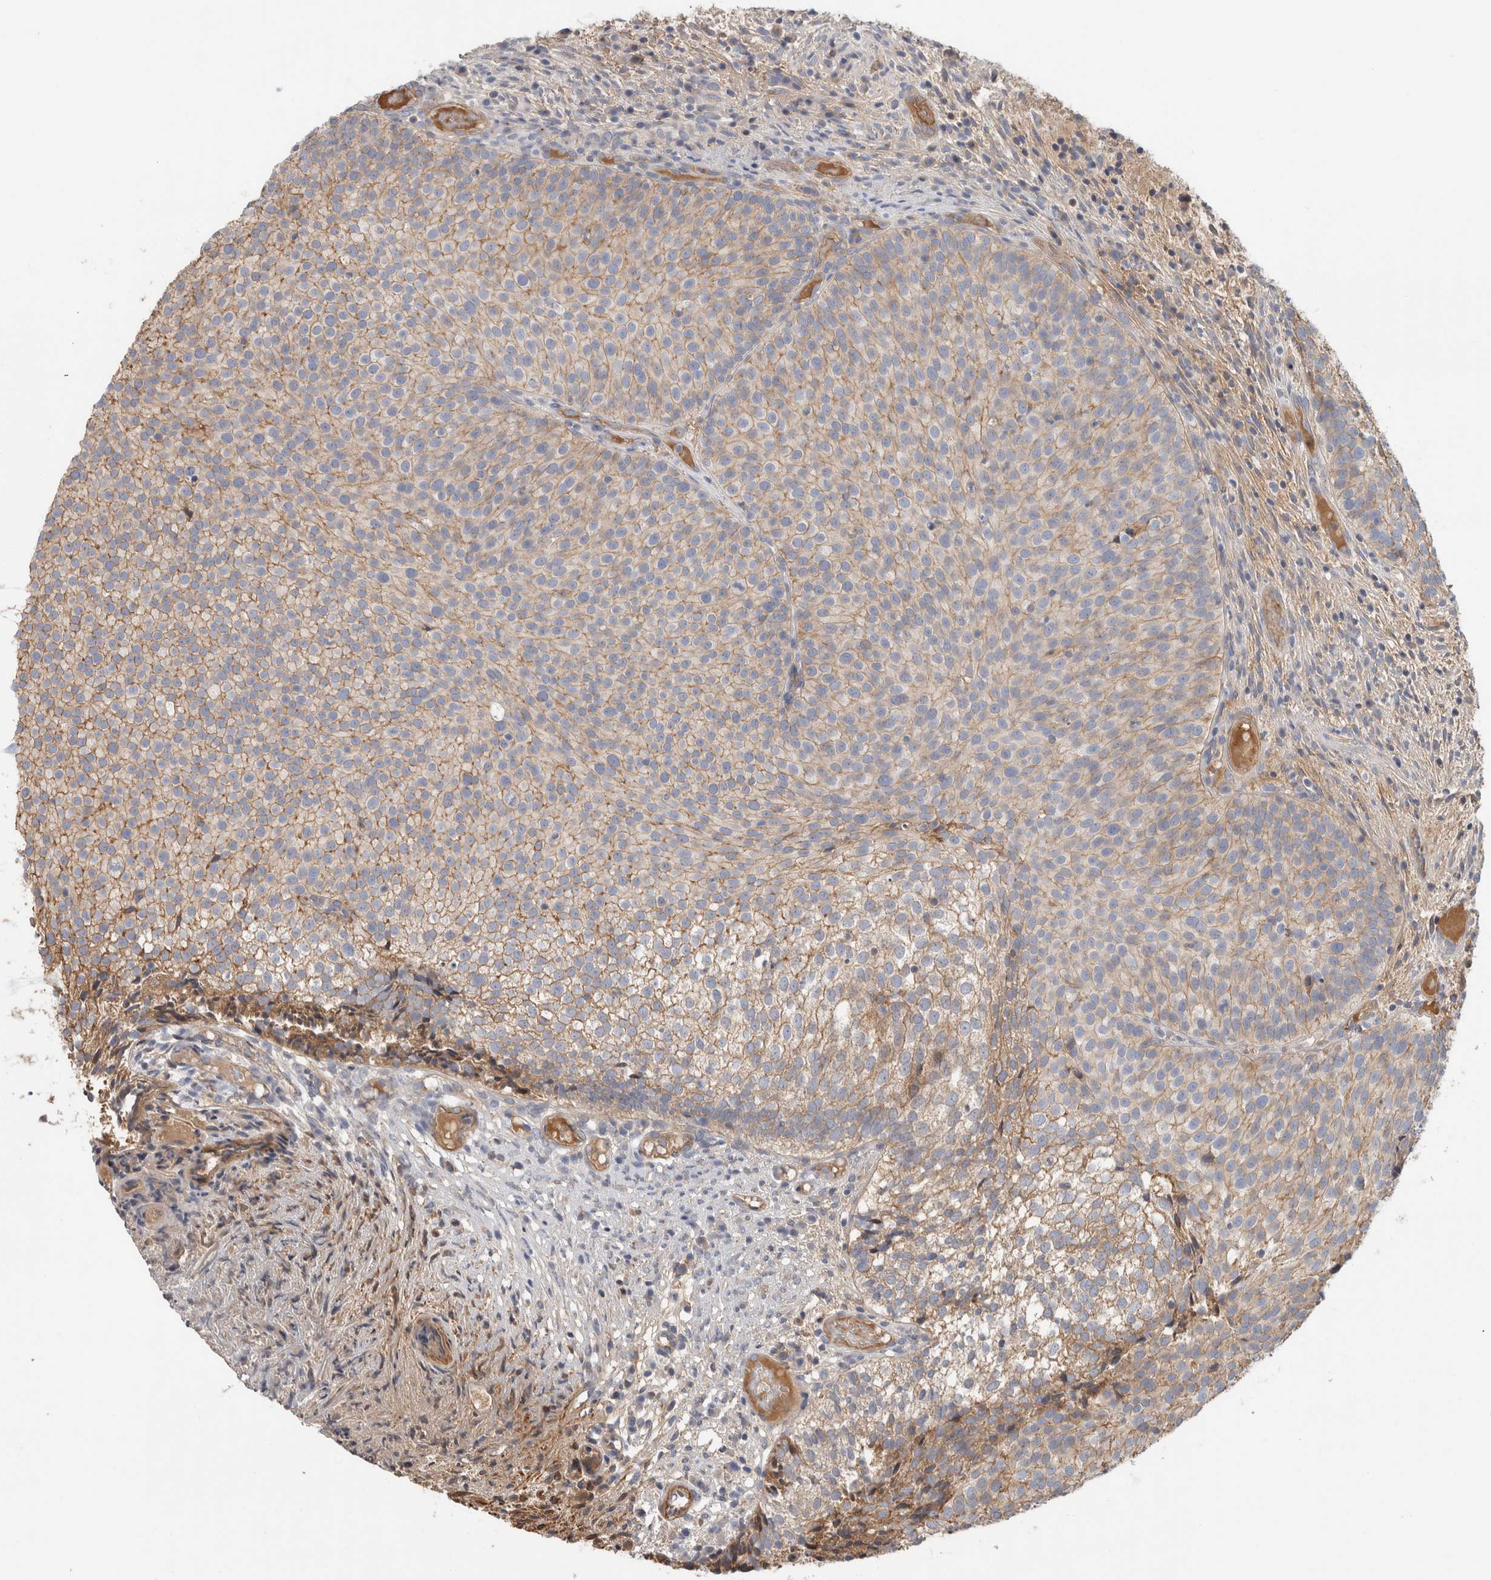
{"staining": {"intensity": "moderate", "quantity": ">75%", "location": "cytoplasmic/membranous"}, "tissue": "urothelial cancer", "cell_type": "Tumor cells", "image_type": "cancer", "snomed": [{"axis": "morphology", "description": "Urothelial carcinoma, Low grade"}, {"axis": "topography", "description": "Urinary bladder"}], "caption": "Urothelial cancer stained with a brown dye shows moderate cytoplasmic/membranous positive expression in approximately >75% of tumor cells.", "gene": "CFI", "patient": {"sex": "male", "age": 86}}